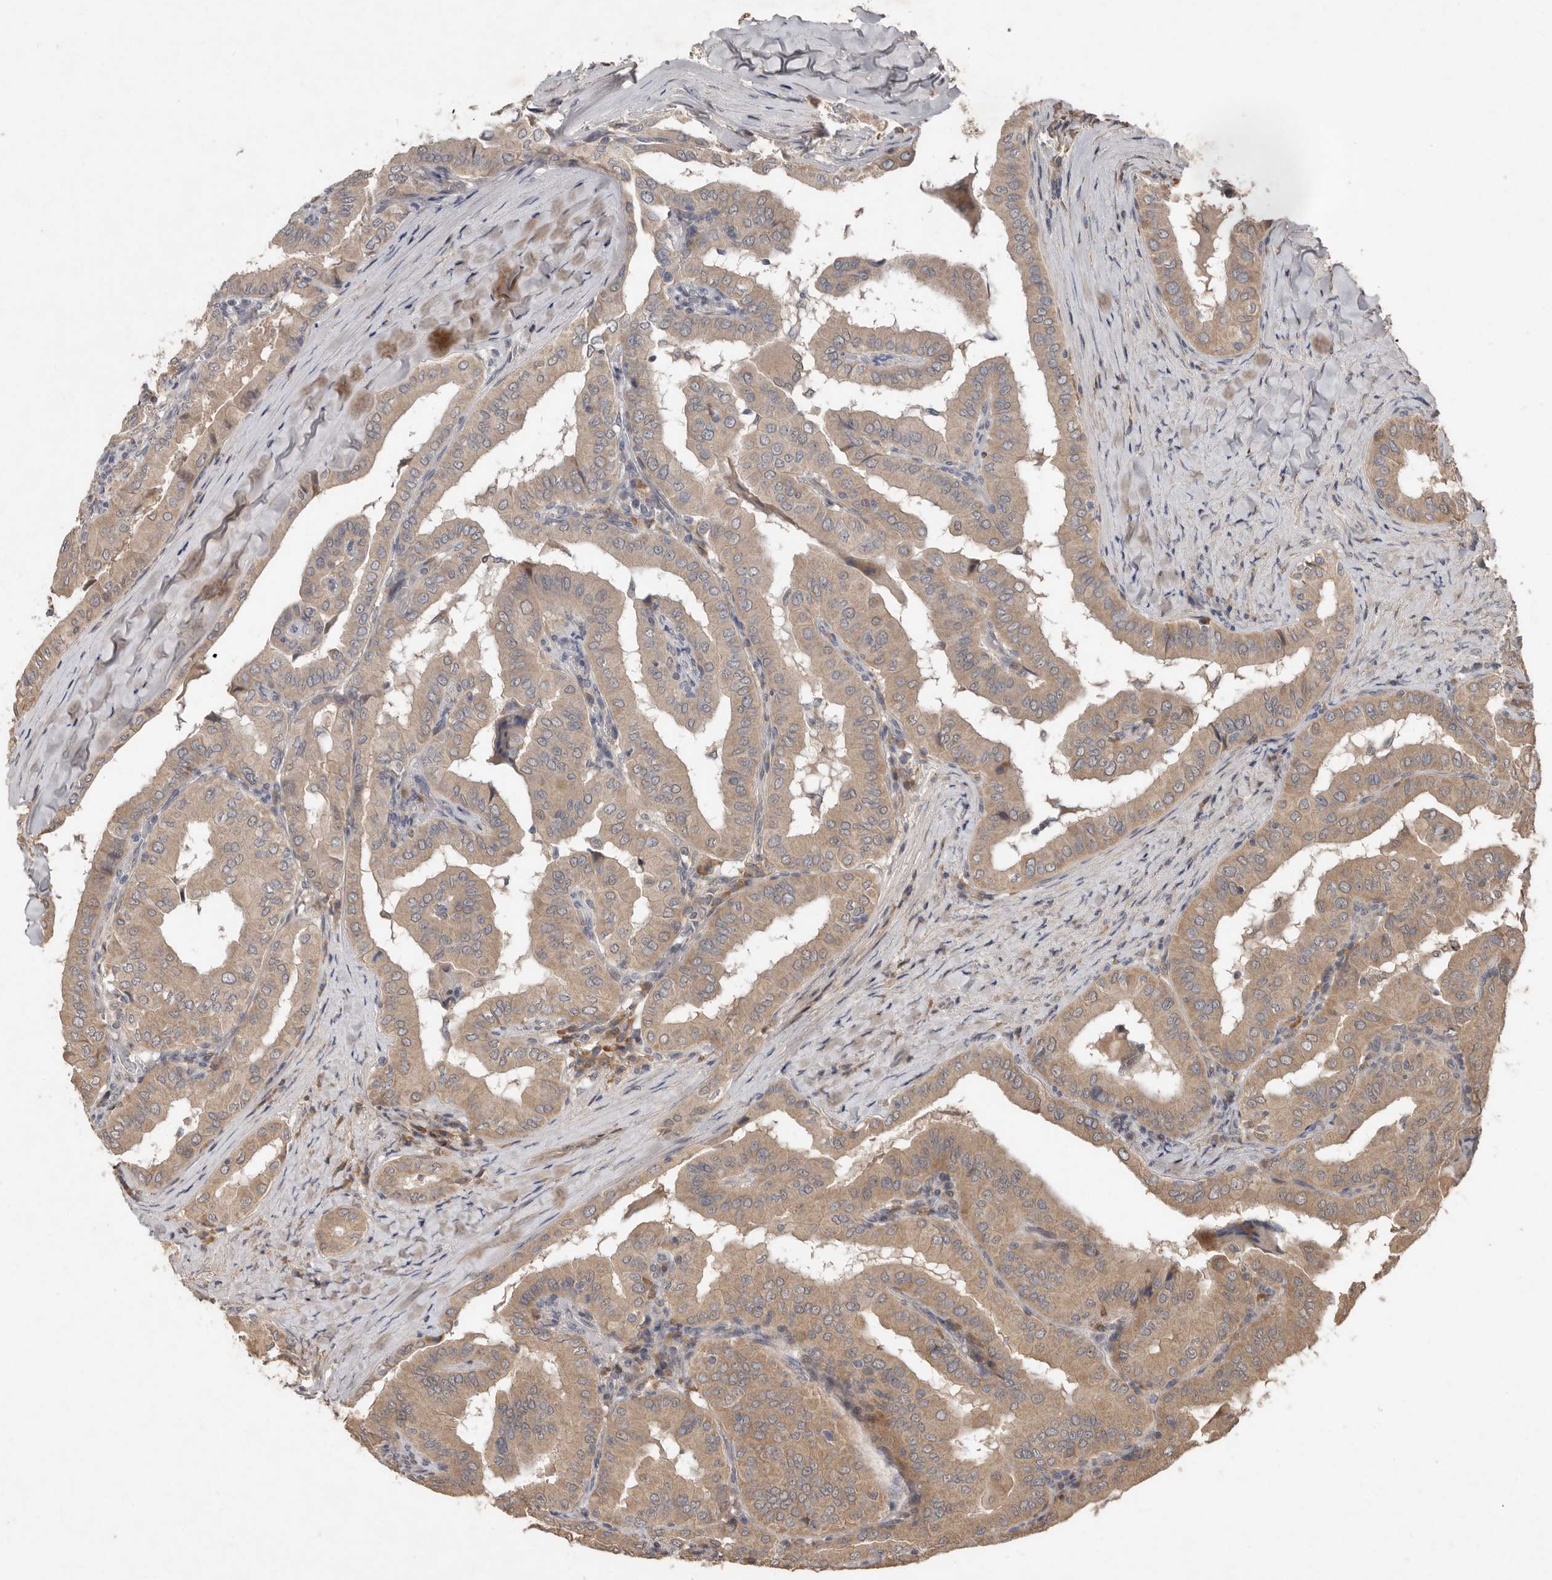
{"staining": {"intensity": "weak", "quantity": ">75%", "location": "cytoplasmic/membranous"}, "tissue": "thyroid cancer", "cell_type": "Tumor cells", "image_type": "cancer", "snomed": [{"axis": "morphology", "description": "Papillary adenocarcinoma, NOS"}, {"axis": "topography", "description": "Thyroid gland"}], "caption": "An IHC histopathology image of tumor tissue is shown. Protein staining in brown highlights weak cytoplasmic/membranous positivity in papillary adenocarcinoma (thyroid) within tumor cells.", "gene": "KIF26B", "patient": {"sex": "male", "age": 33}}